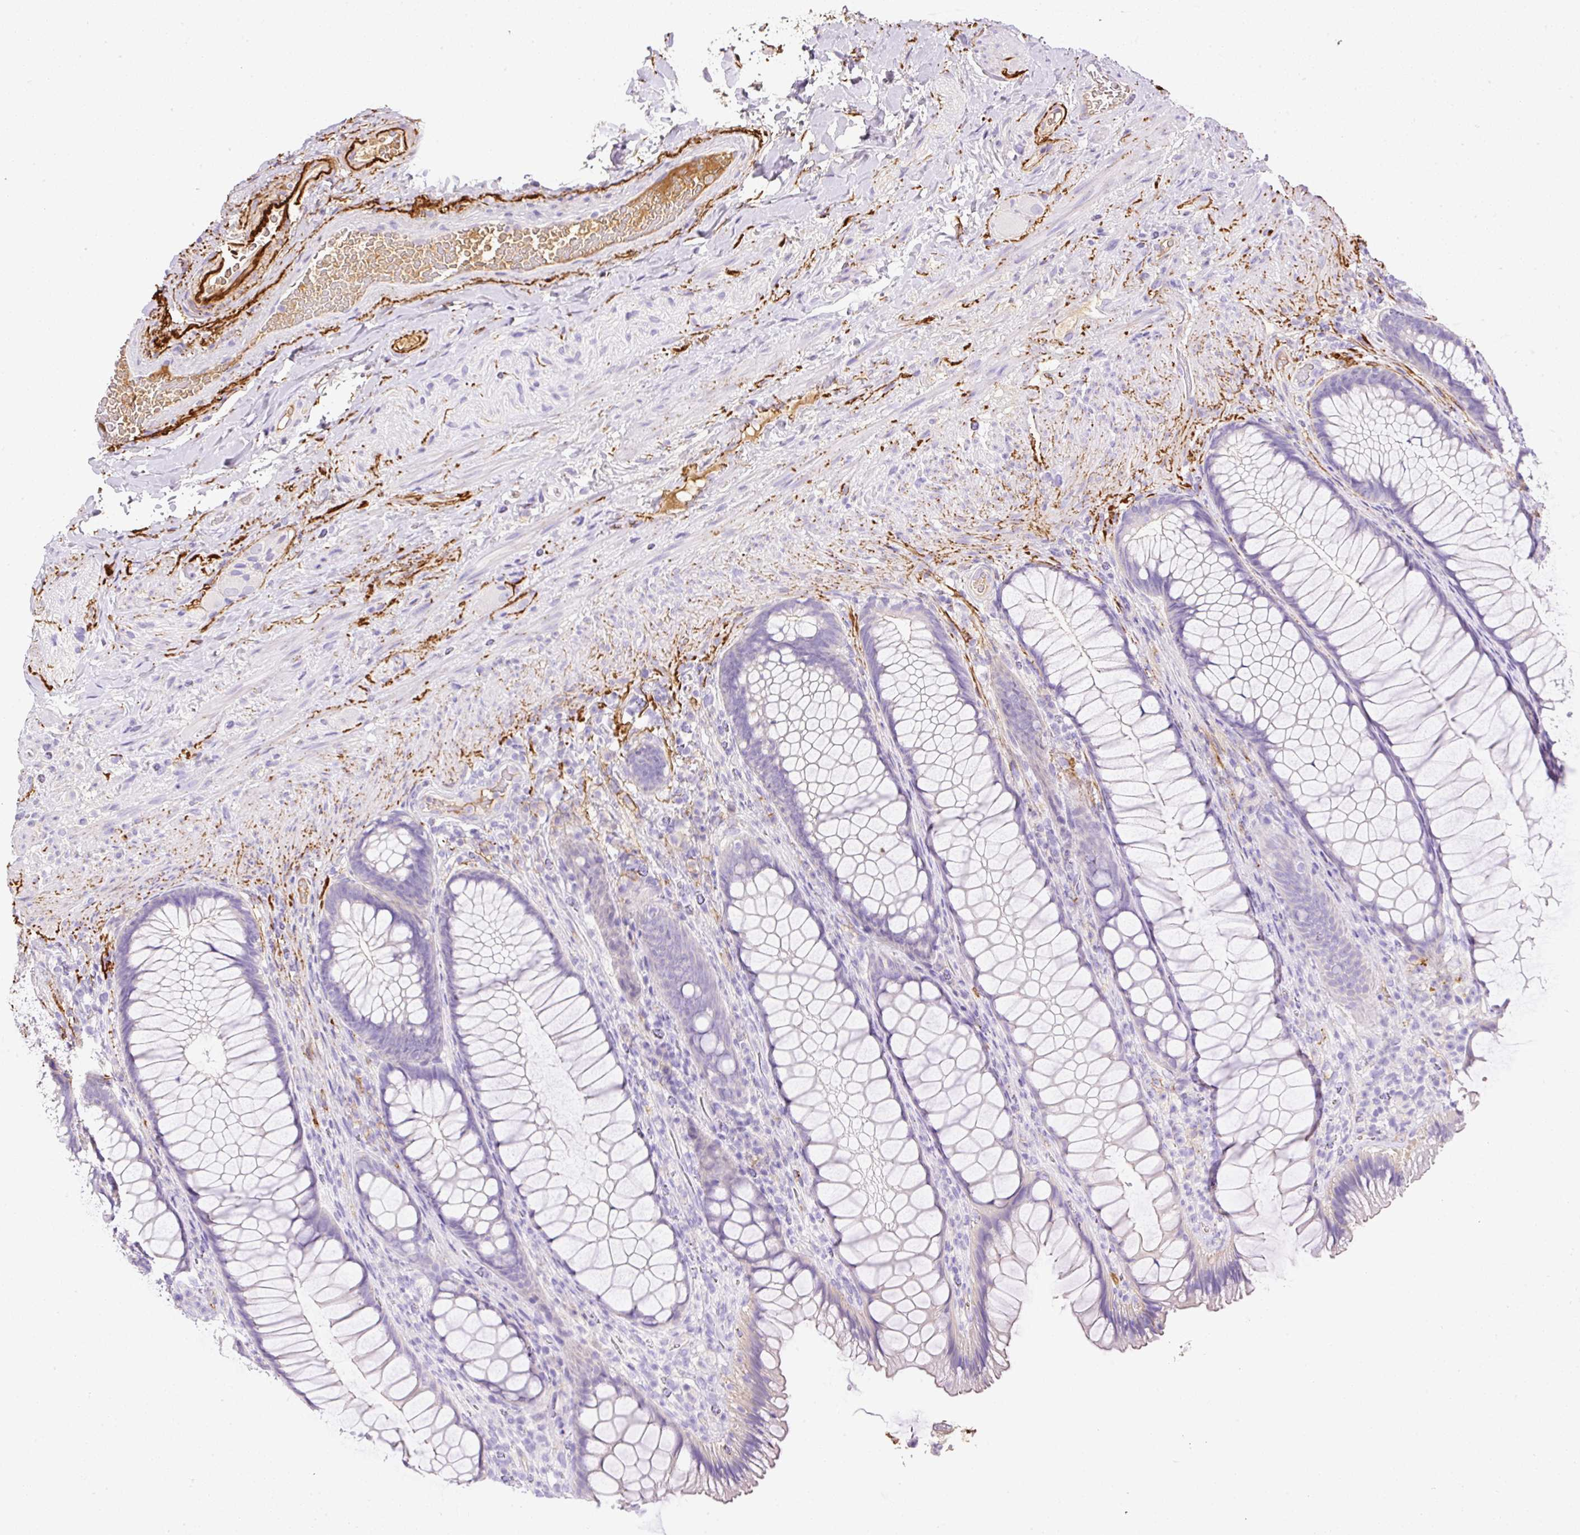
{"staining": {"intensity": "negative", "quantity": "none", "location": "none"}, "tissue": "rectum", "cell_type": "Glandular cells", "image_type": "normal", "snomed": [{"axis": "morphology", "description": "Normal tissue, NOS"}, {"axis": "topography", "description": "Rectum"}], "caption": "IHC of benign rectum demonstrates no expression in glandular cells.", "gene": "APCS", "patient": {"sex": "male", "age": 53}}